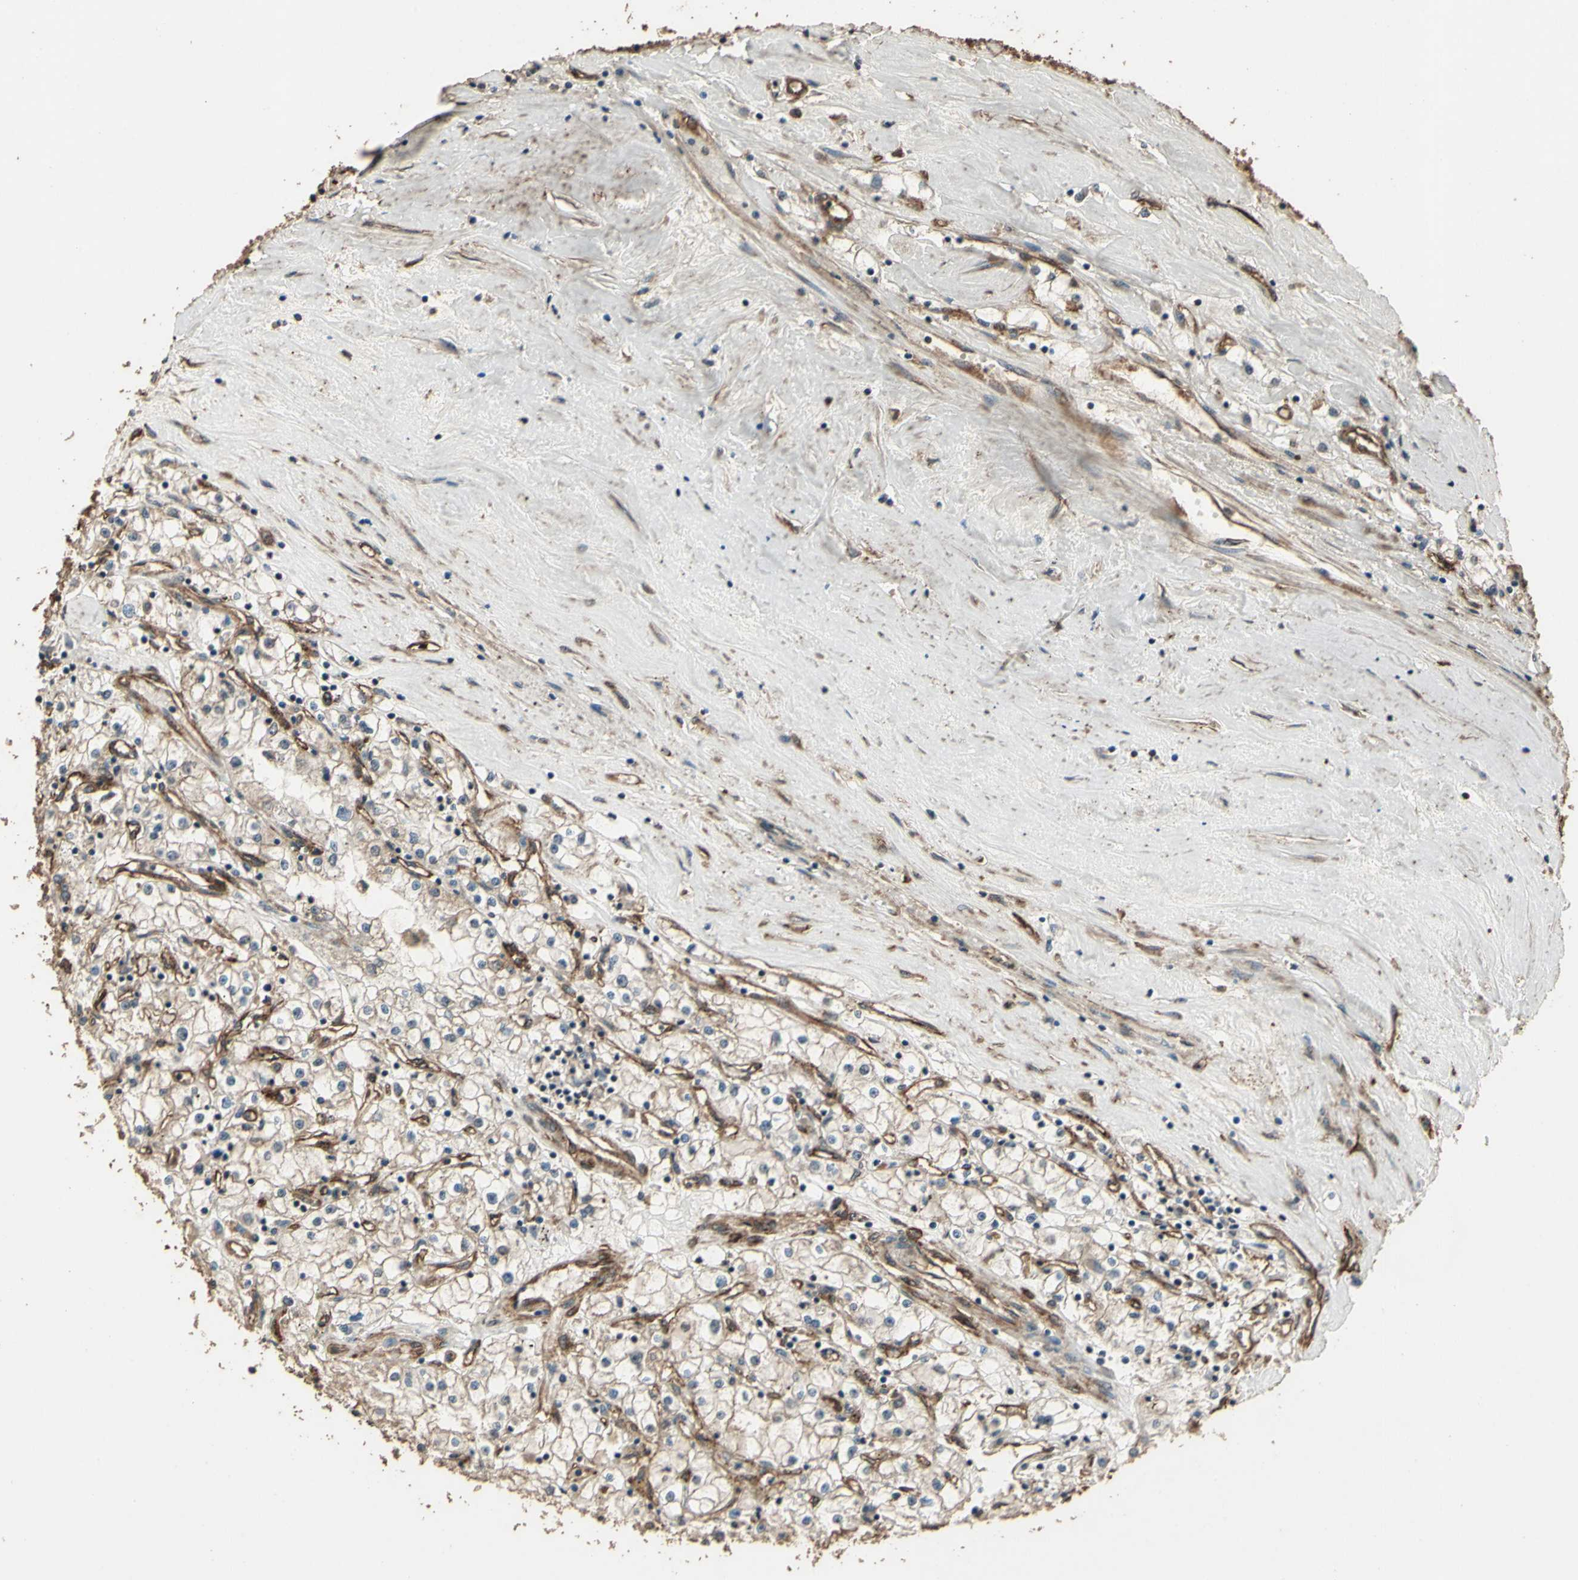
{"staining": {"intensity": "weak", "quantity": ">75%", "location": "cytoplasmic/membranous"}, "tissue": "renal cancer", "cell_type": "Tumor cells", "image_type": "cancer", "snomed": [{"axis": "morphology", "description": "Adenocarcinoma, NOS"}, {"axis": "topography", "description": "Kidney"}], "caption": "High-power microscopy captured an immunohistochemistry (IHC) photomicrograph of renal adenocarcinoma, revealing weak cytoplasmic/membranous staining in approximately >75% of tumor cells.", "gene": "TSPO", "patient": {"sex": "male", "age": 56}}